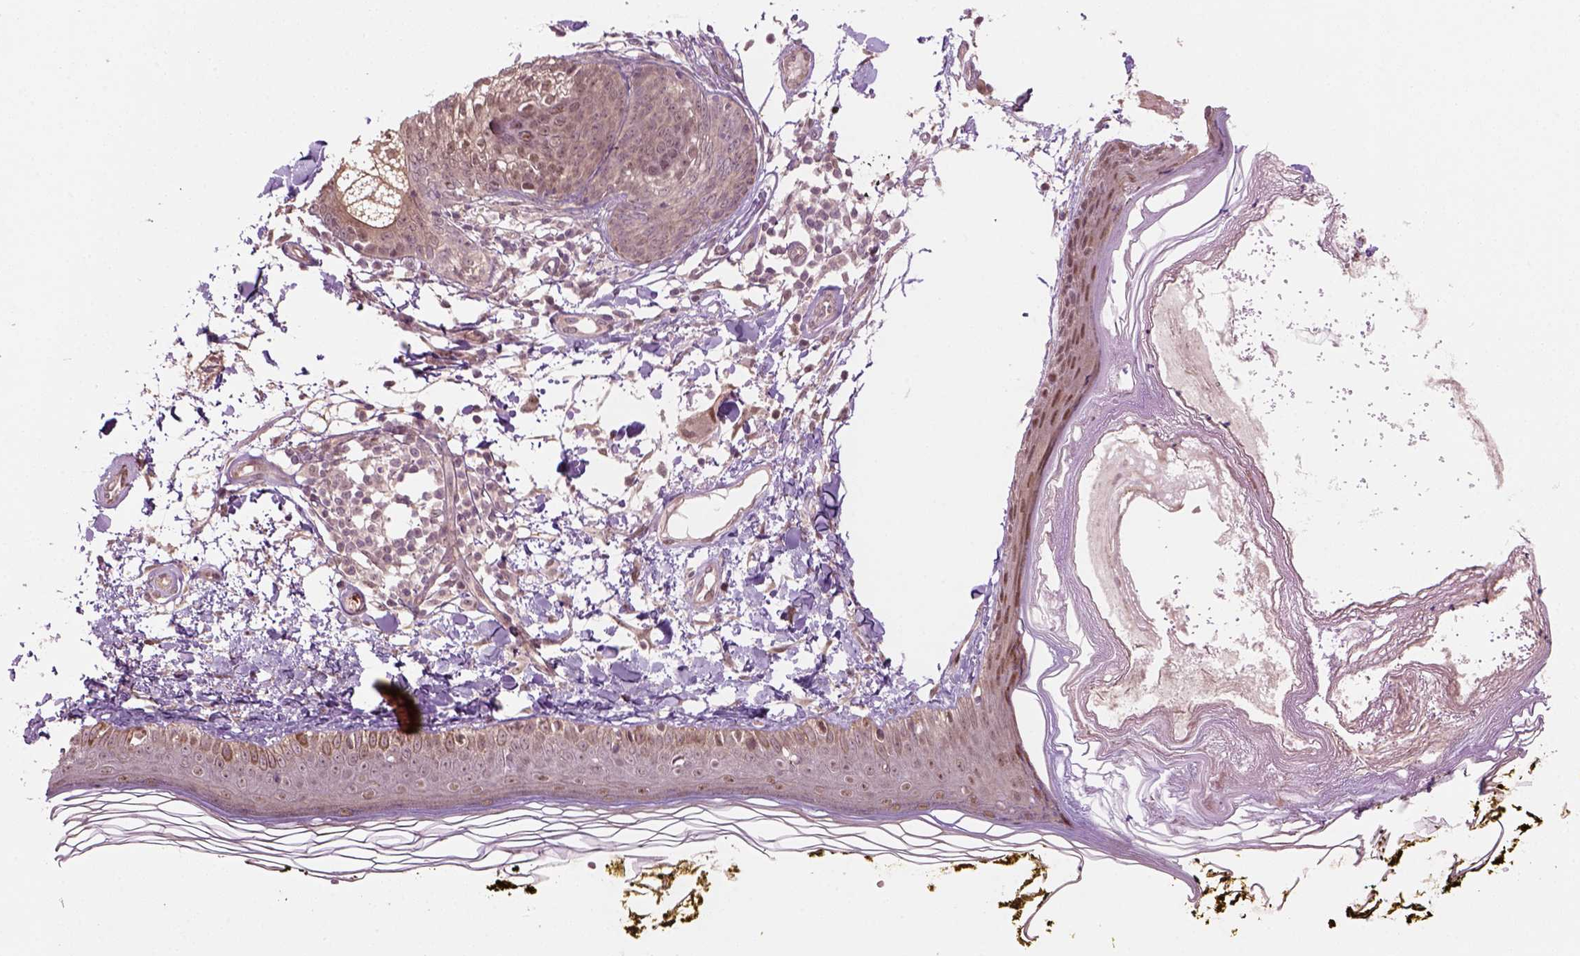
{"staining": {"intensity": "weak", "quantity": ">75%", "location": "nuclear"}, "tissue": "skin", "cell_type": "Fibroblasts", "image_type": "normal", "snomed": [{"axis": "morphology", "description": "Normal tissue, NOS"}, {"axis": "topography", "description": "Skin"}], "caption": "Fibroblasts reveal low levels of weak nuclear positivity in approximately >75% of cells in benign human skin.", "gene": "PSMD11", "patient": {"sex": "male", "age": 76}}